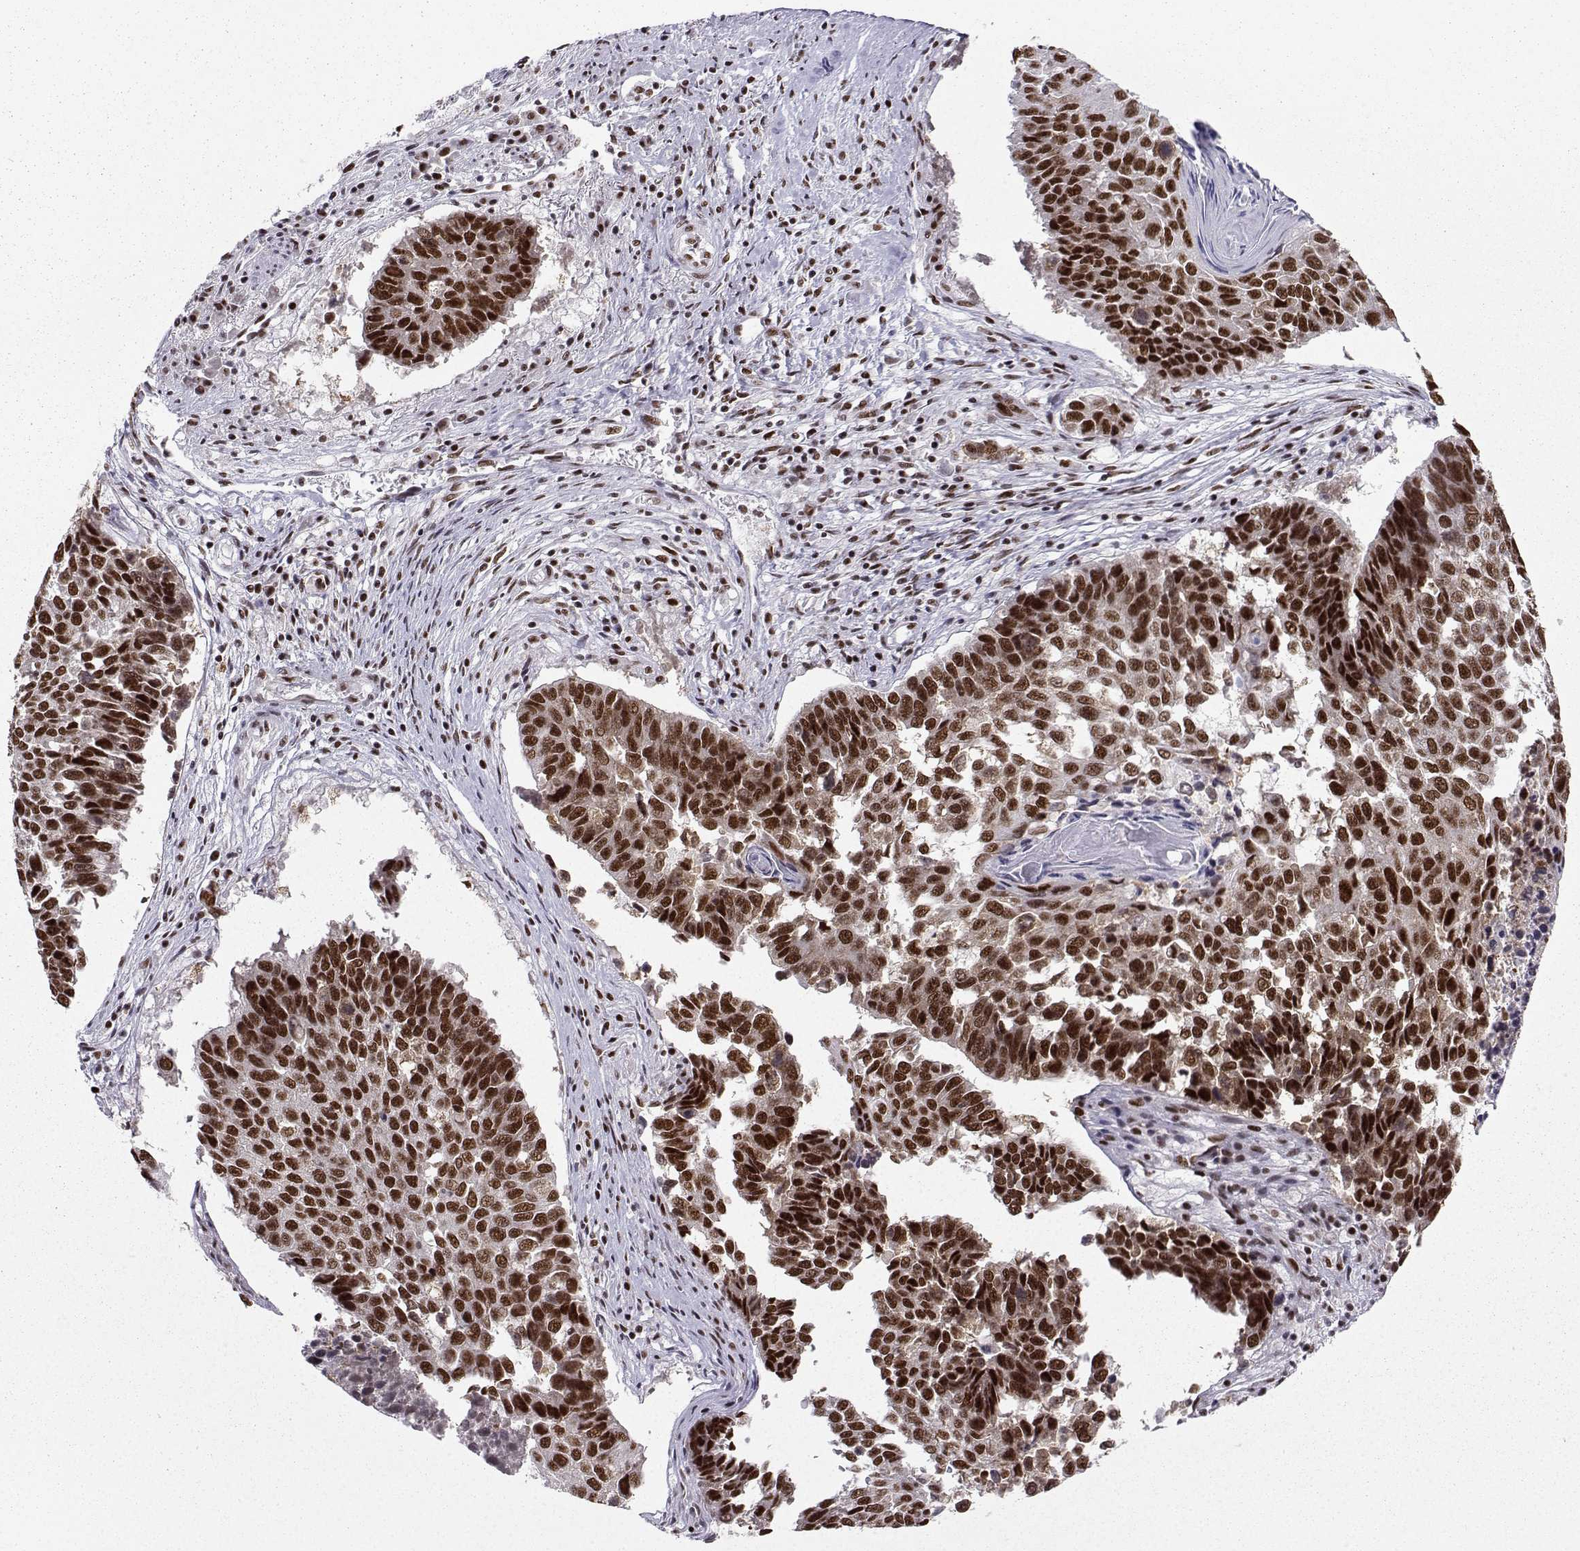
{"staining": {"intensity": "strong", "quantity": ">75%", "location": "nuclear"}, "tissue": "lung cancer", "cell_type": "Tumor cells", "image_type": "cancer", "snomed": [{"axis": "morphology", "description": "Squamous cell carcinoma, NOS"}, {"axis": "topography", "description": "Lung"}], "caption": "About >75% of tumor cells in lung squamous cell carcinoma display strong nuclear protein expression as visualized by brown immunohistochemical staining.", "gene": "SNRPB2", "patient": {"sex": "male", "age": 73}}